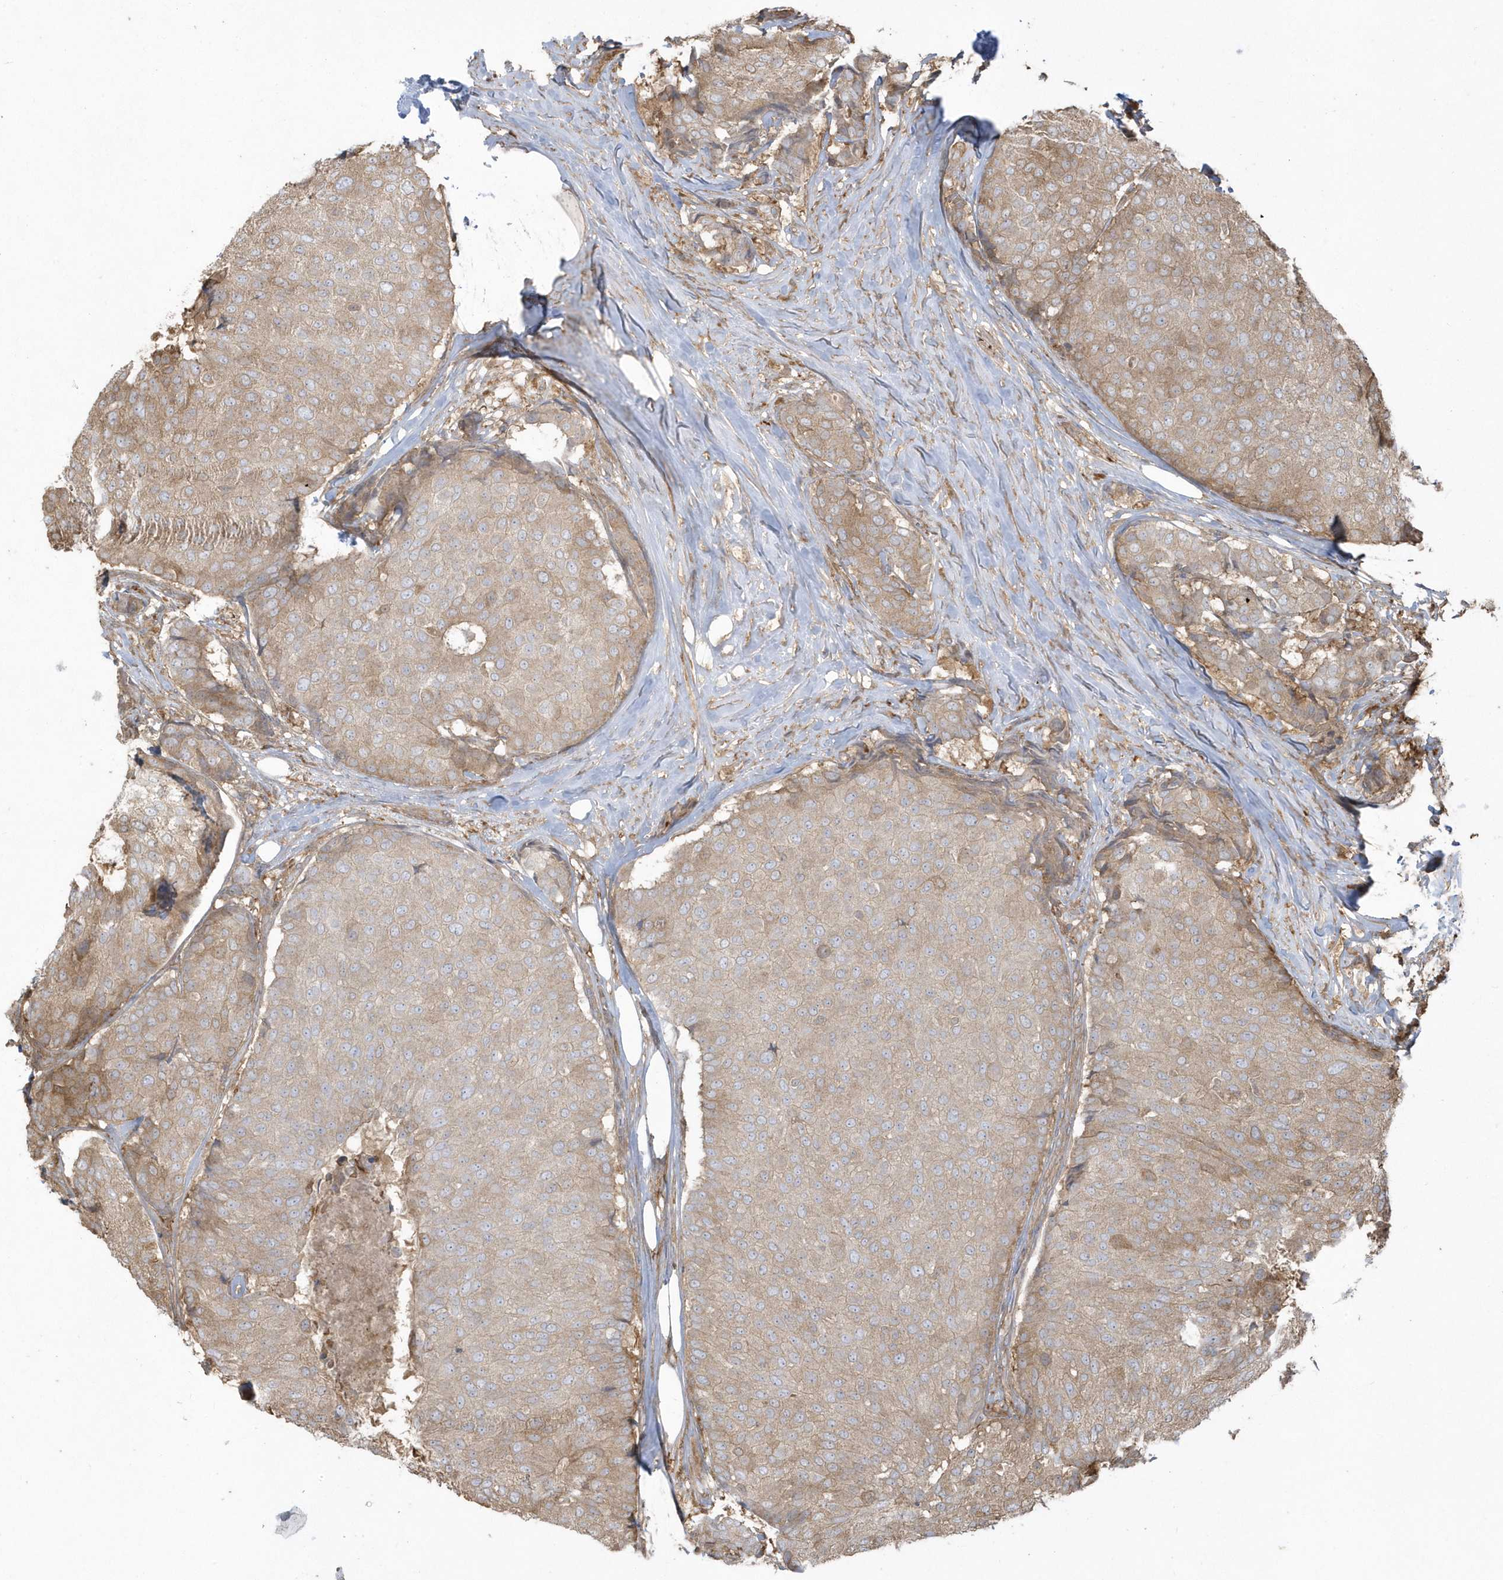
{"staining": {"intensity": "weak", "quantity": ">75%", "location": "cytoplasmic/membranous"}, "tissue": "breast cancer", "cell_type": "Tumor cells", "image_type": "cancer", "snomed": [{"axis": "morphology", "description": "Duct carcinoma"}, {"axis": "topography", "description": "Breast"}], "caption": "Breast cancer (infiltrating ductal carcinoma) tissue demonstrates weak cytoplasmic/membranous staining in about >75% of tumor cells, visualized by immunohistochemistry. (IHC, brightfield microscopy, high magnification).", "gene": "HNMT", "patient": {"sex": "female", "age": 75}}